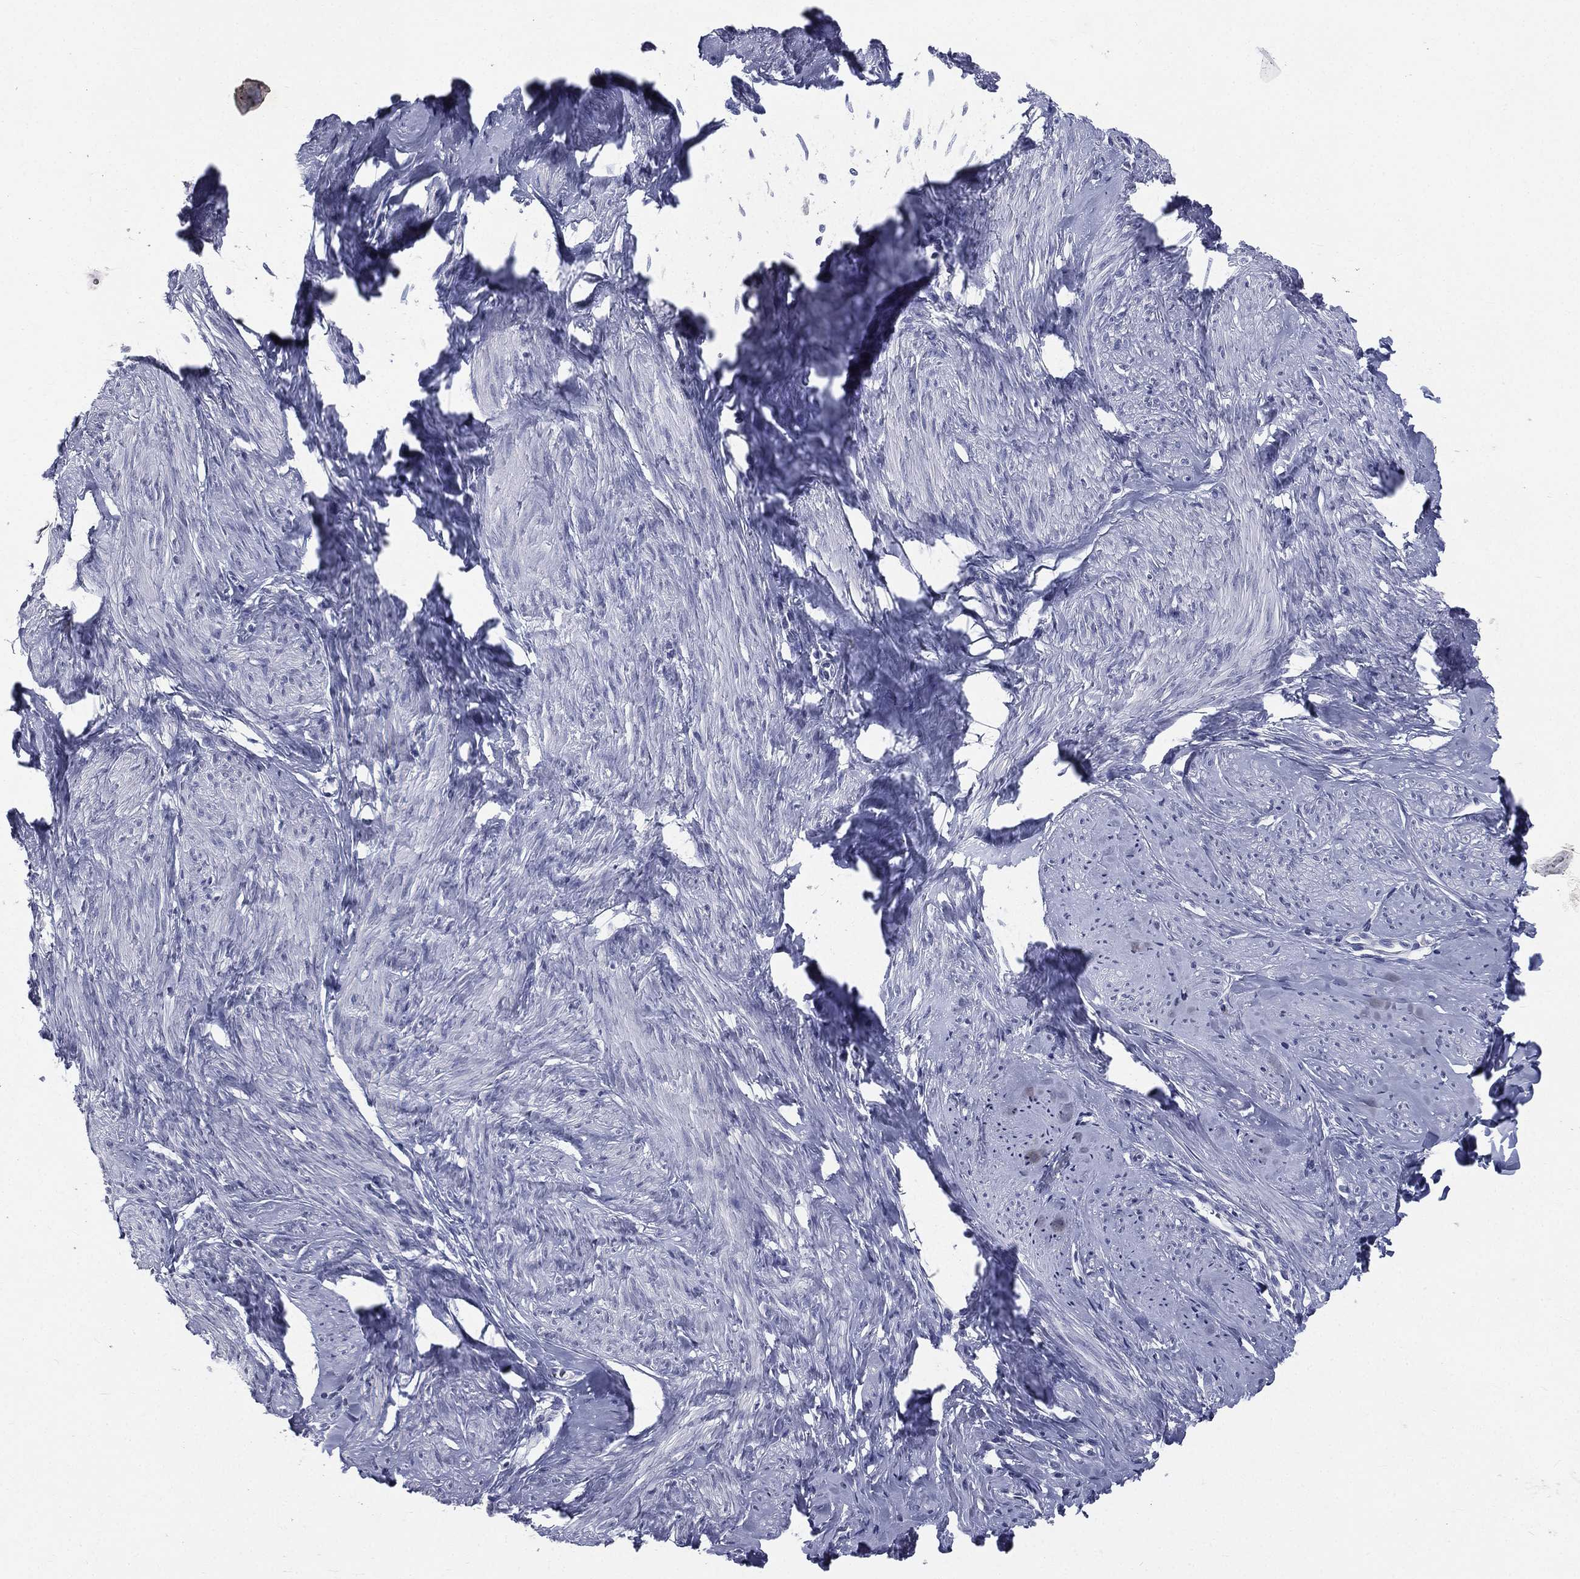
{"staining": {"intensity": "negative", "quantity": "none", "location": "none"}, "tissue": "smooth muscle", "cell_type": "Smooth muscle cells", "image_type": "normal", "snomed": [{"axis": "morphology", "description": "Normal tissue, NOS"}, {"axis": "topography", "description": "Smooth muscle"}], "caption": "This is a photomicrograph of immunohistochemistry (IHC) staining of normal smooth muscle, which shows no positivity in smooth muscle cells.", "gene": "IFT27", "patient": {"sex": "female", "age": 48}}